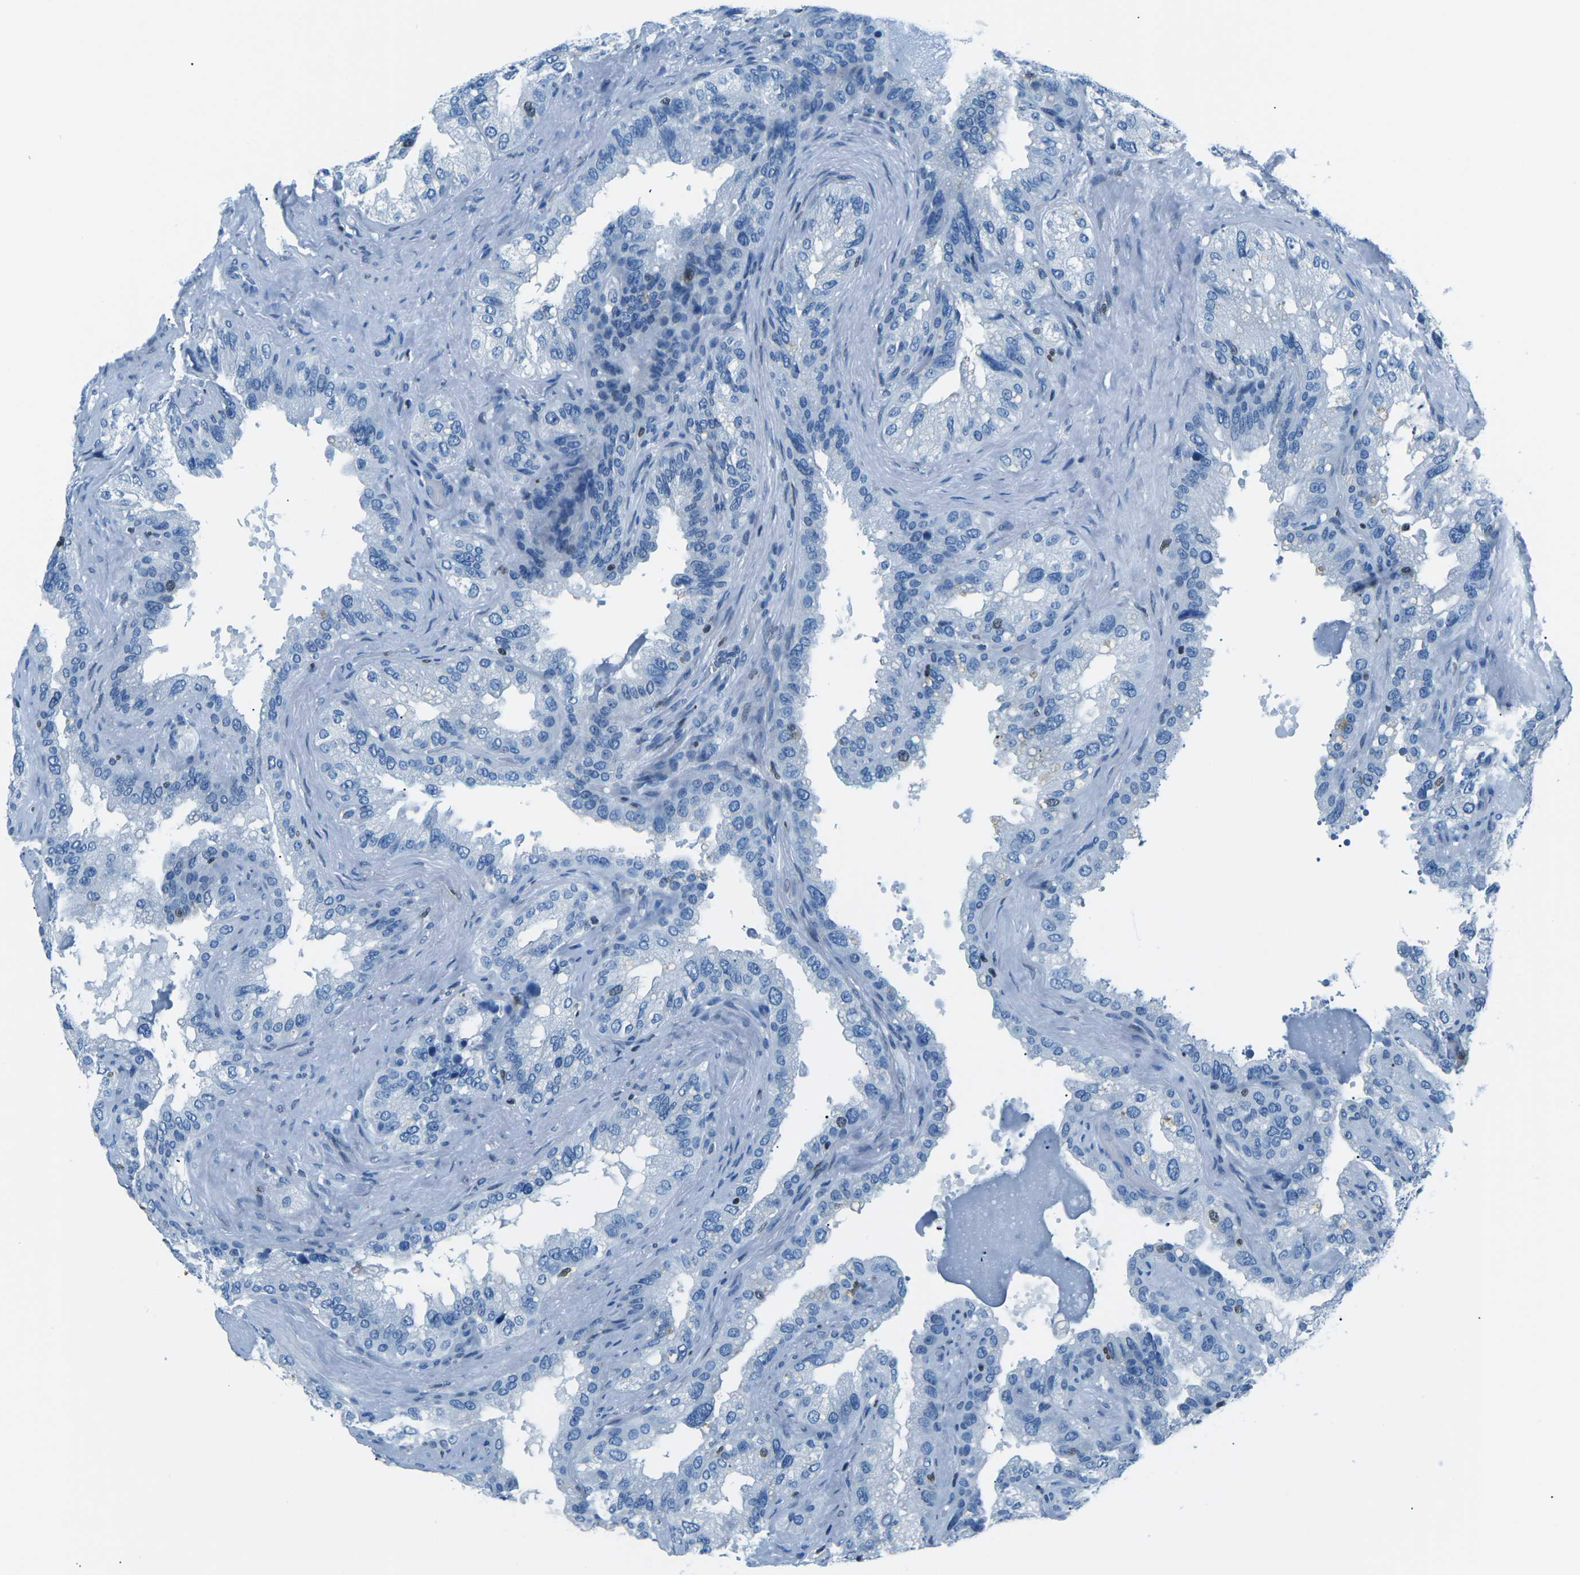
{"staining": {"intensity": "moderate", "quantity": "<25%", "location": "cytoplasmic/membranous,nuclear"}, "tissue": "seminal vesicle", "cell_type": "Glandular cells", "image_type": "normal", "snomed": [{"axis": "morphology", "description": "Normal tissue, NOS"}, {"axis": "topography", "description": "Seminal veicle"}], "caption": "Immunohistochemistry photomicrograph of unremarkable seminal vesicle stained for a protein (brown), which exhibits low levels of moderate cytoplasmic/membranous,nuclear staining in approximately <25% of glandular cells.", "gene": "CELF2", "patient": {"sex": "male", "age": 68}}